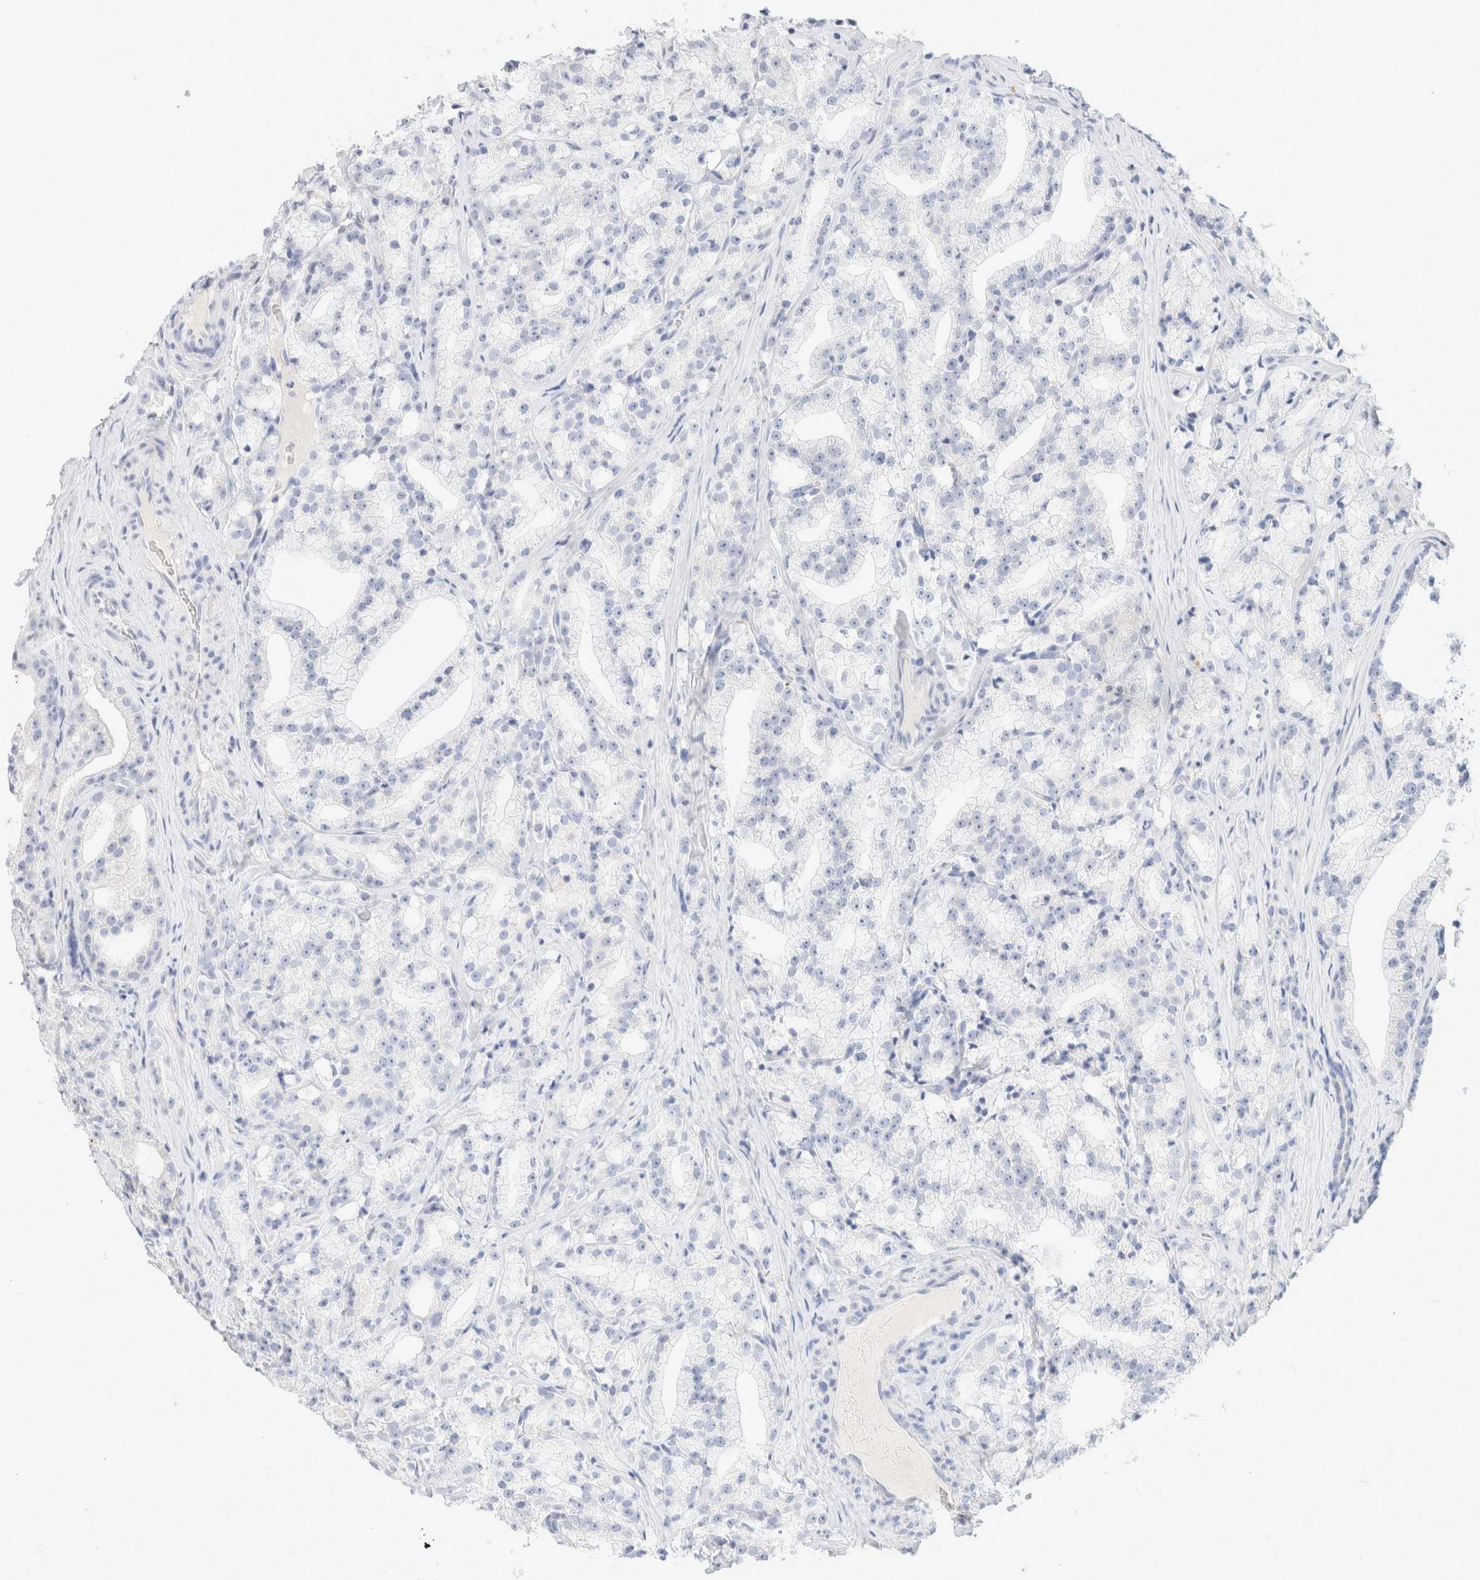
{"staining": {"intensity": "negative", "quantity": "none", "location": "none"}, "tissue": "prostate cancer", "cell_type": "Tumor cells", "image_type": "cancer", "snomed": [{"axis": "morphology", "description": "Adenocarcinoma, High grade"}, {"axis": "topography", "description": "Prostate"}], "caption": "This is a micrograph of immunohistochemistry (IHC) staining of prostate high-grade adenocarcinoma, which shows no expression in tumor cells.", "gene": "CPQ", "patient": {"sex": "male", "age": 64}}